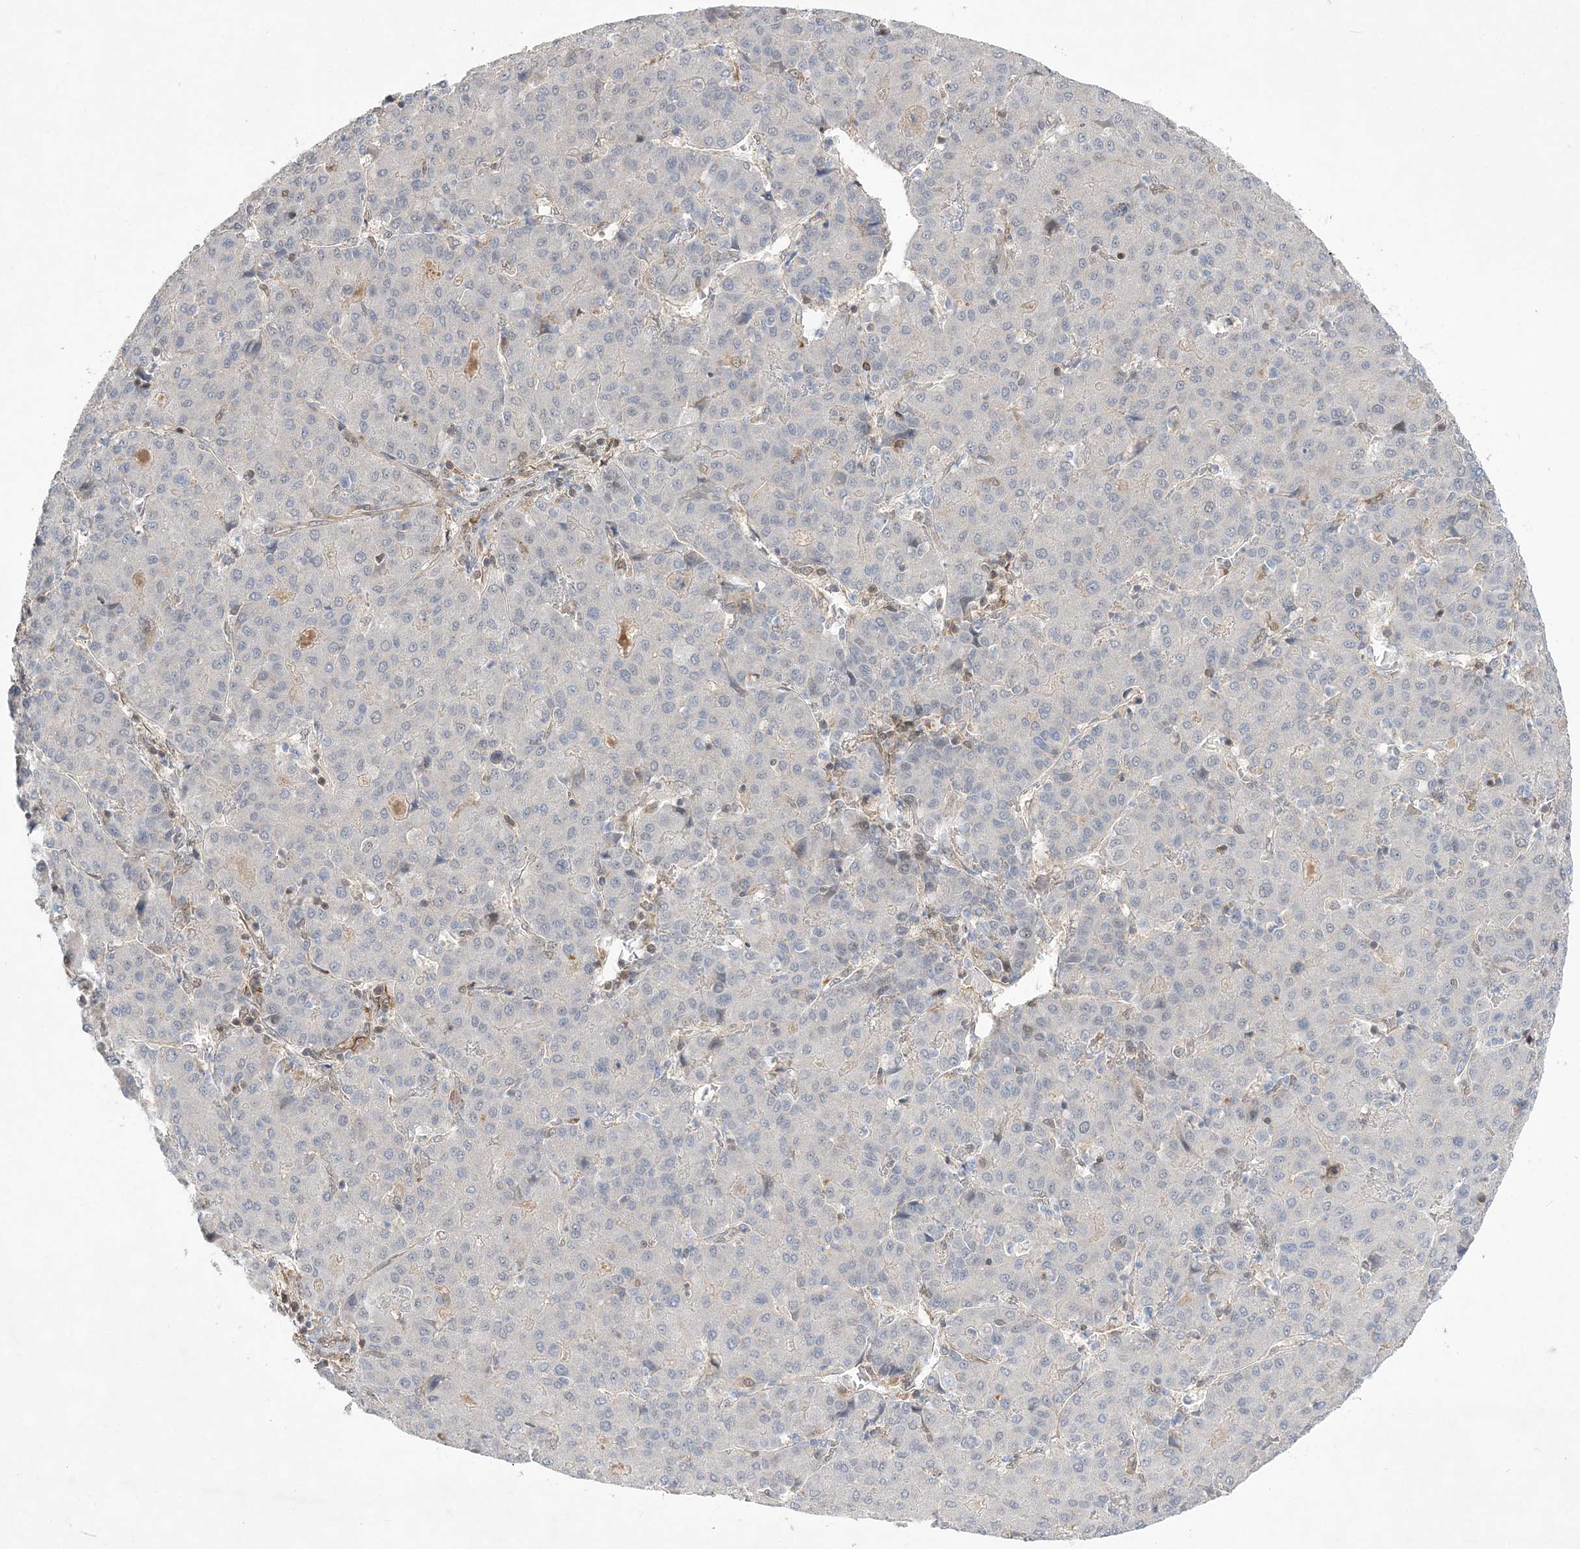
{"staining": {"intensity": "negative", "quantity": "none", "location": "none"}, "tissue": "liver cancer", "cell_type": "Tumor cells", "image_type": "cancer", "snomed": [{"axis": "morphology", "description": "Carcinoma, Hepatocellular, NOS"}, {"axis": "topography", "description": "Liver"}], "caption": "Immunohistochemical staining of liver hepatocellular carcinoma reveals no significant staining in tumor cells.", "gene": "TMEM132B", "patient": {"sex": "male", "age": 65}}